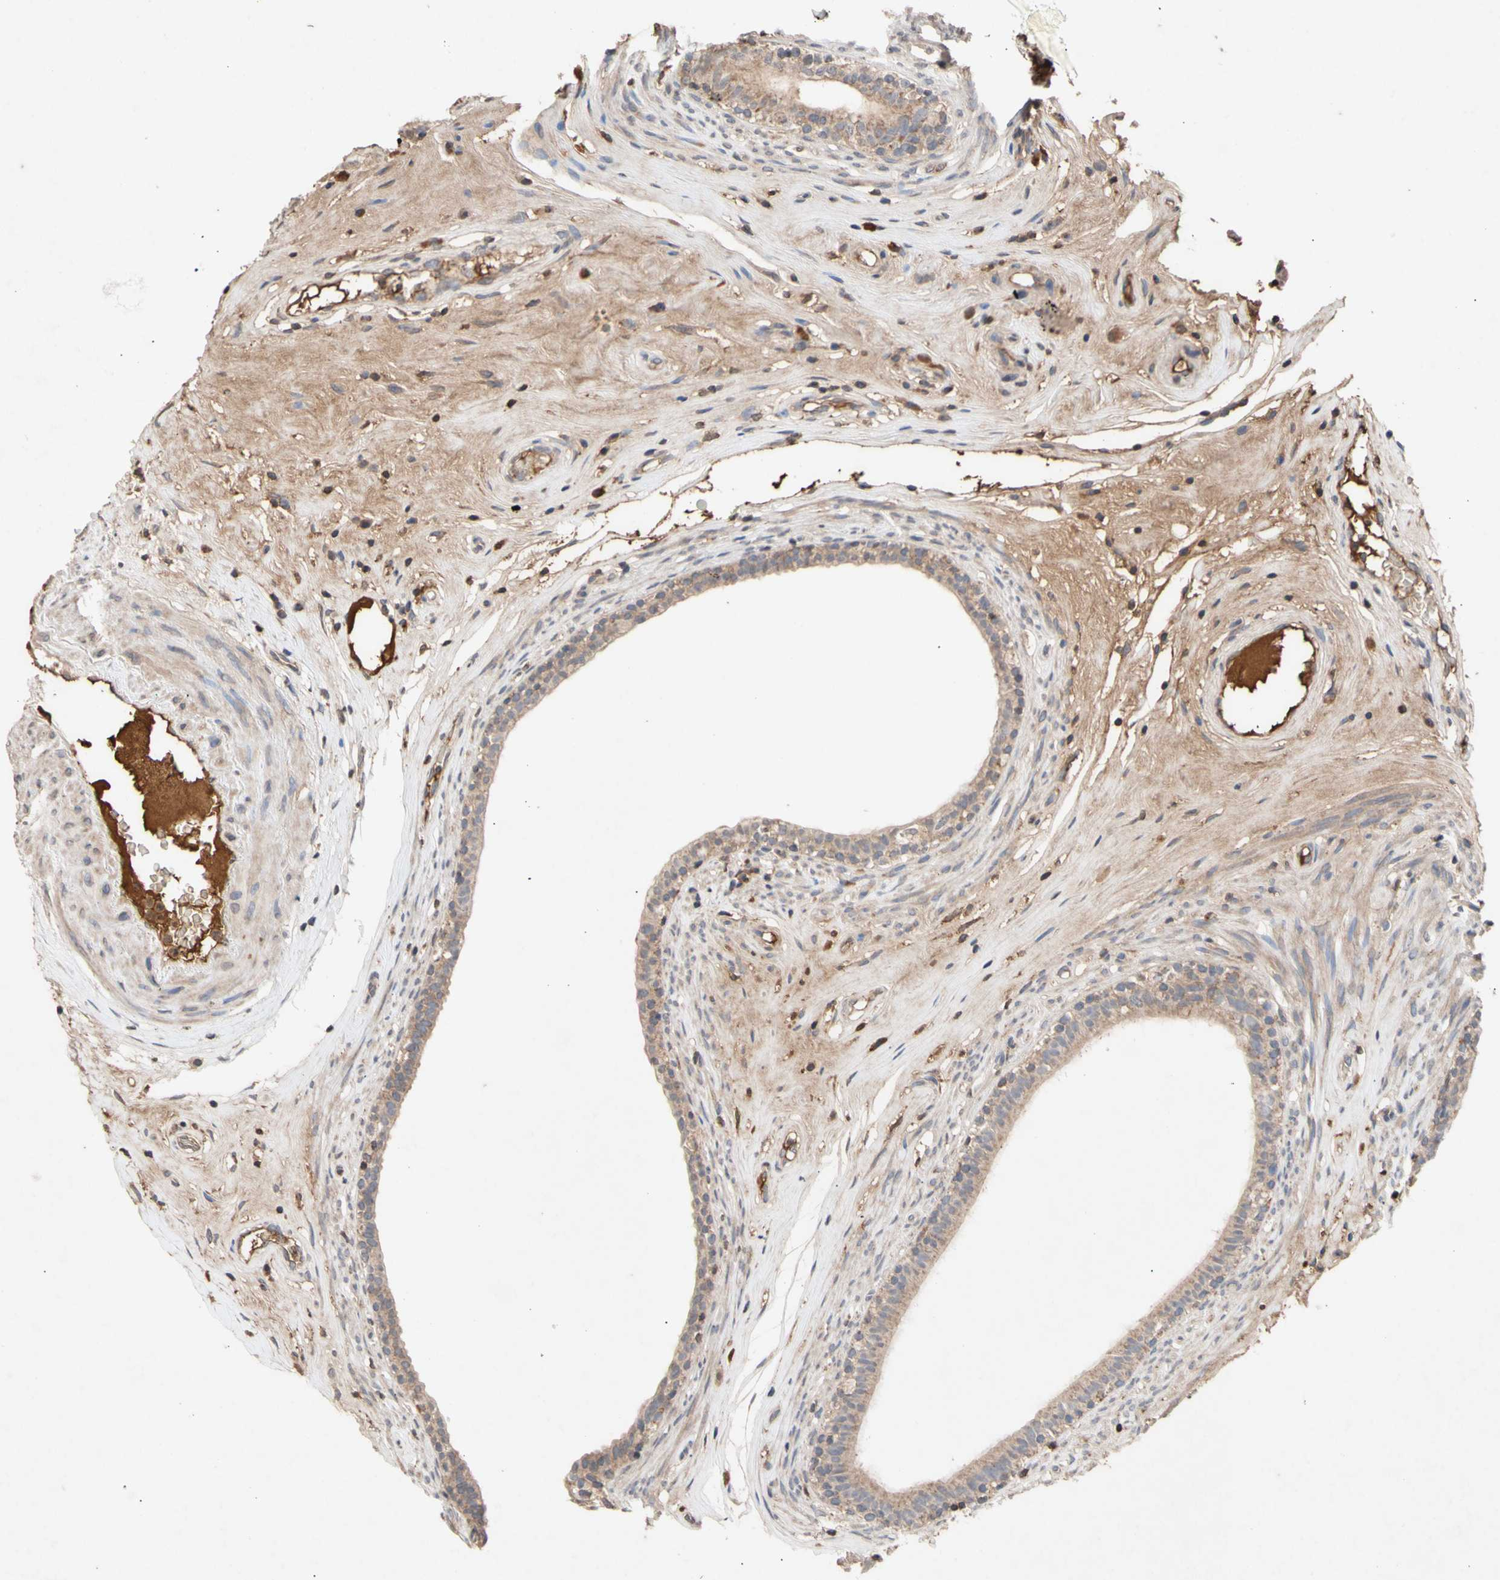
{"staining": {"intensity": "weak", "quantity": ">75%", "location": "cytoplasmic/membranous"}, "tissue": "epididymis", "cell_type": "Glandular cells", "image_type": "normal", "snomed": [{"axis": "morphology", "description": "Normal tissue, NOS"}, {"axis": "morphology", "description": "Inflammation, NOS"}, {"axis": "topography", "description": "Epididymis"}], "caption": "Human epididymis stained for a protein (brown) displays weak cytoplasmic/membranous positive expression in approximately >75% of glandular cells.", "gene": "NECTIN3", "patient": {"sex": "male", "age": 84}}